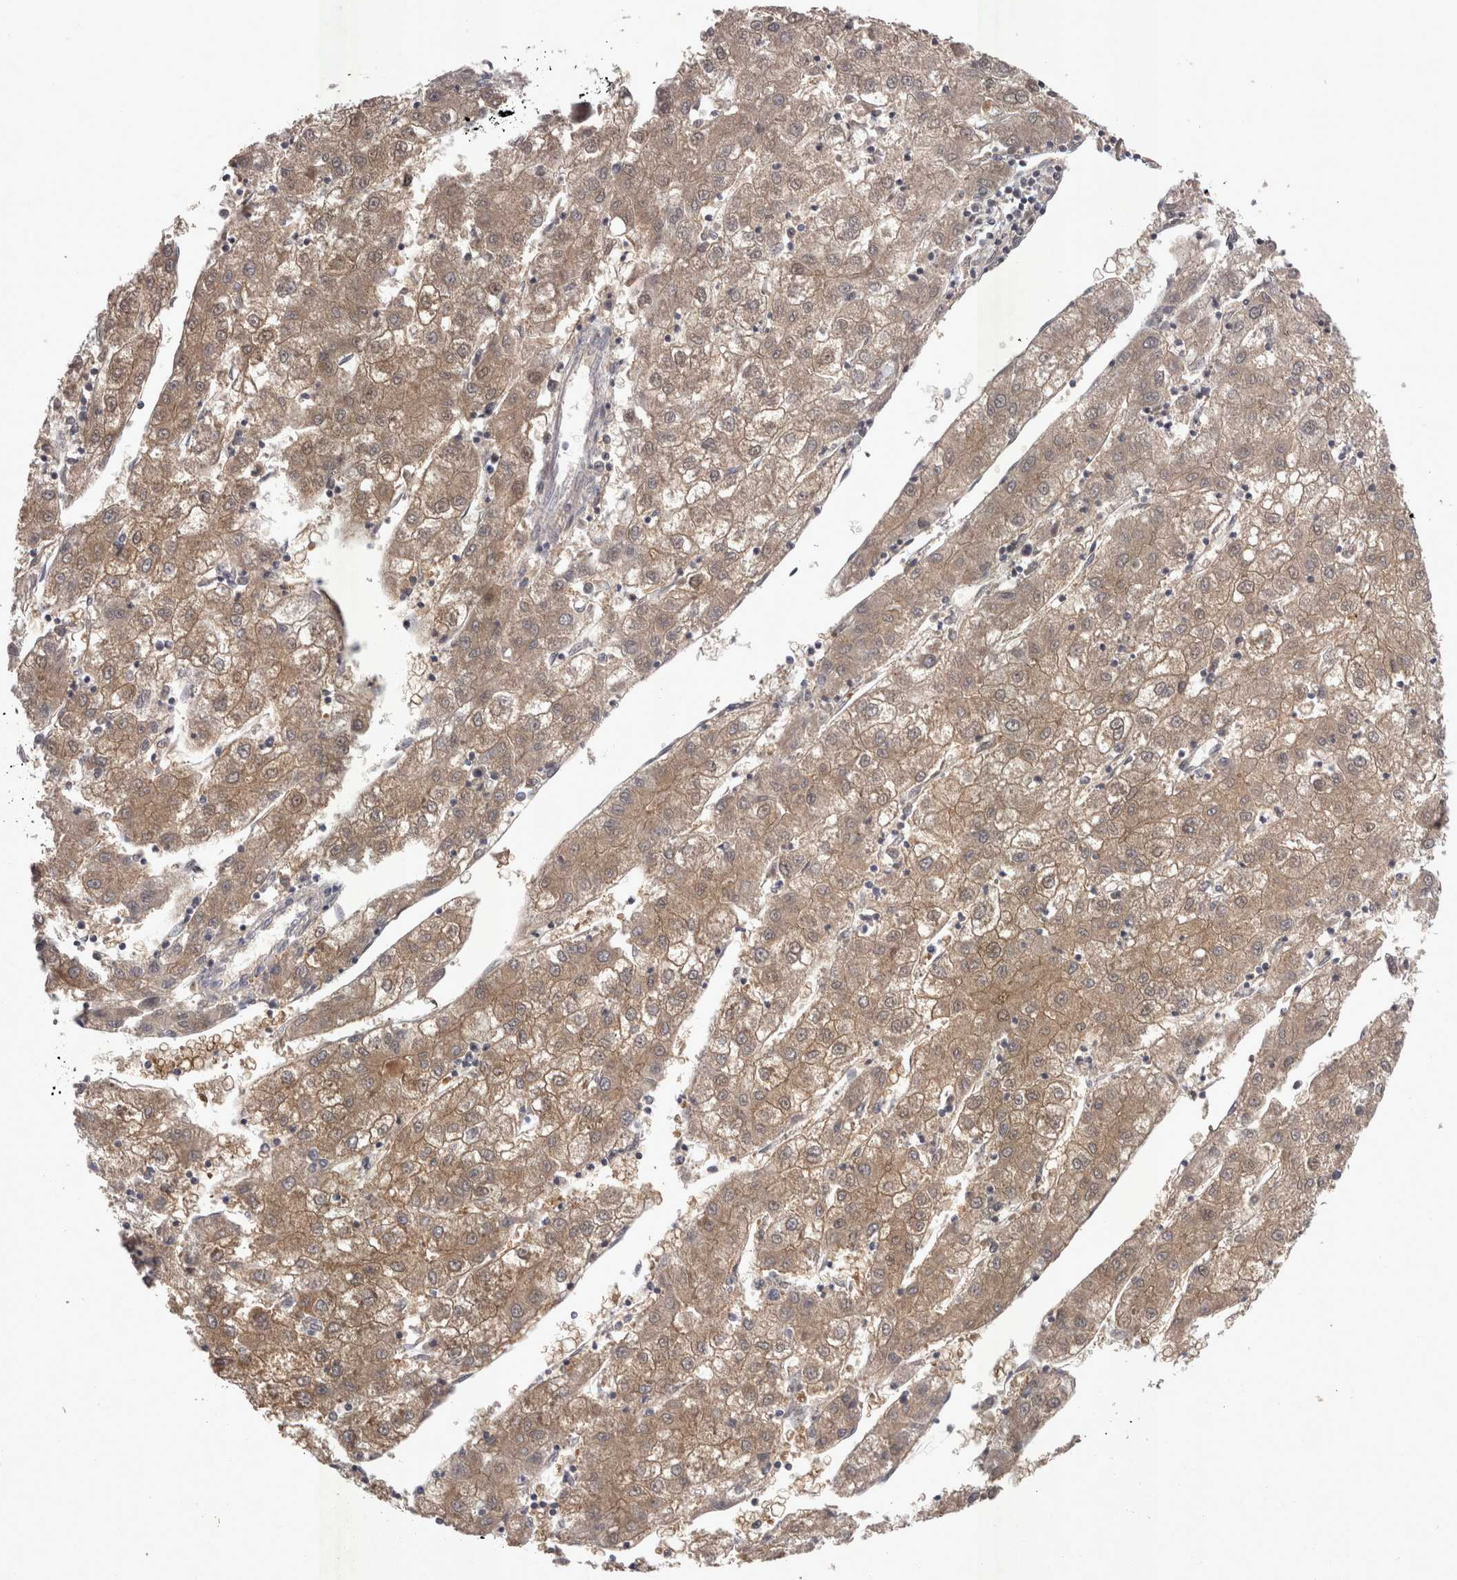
{"staining": {"intensity": "moderate", "quantity": ">75%", "location": "cytoplasmic/membranous"}, "tissue": "liver cancer", "cell_type": "Tumor cells", "image_type": "cancer", "snomed": [{"axis": "morphology", "description": "Carcinoma, Hepatocellular, NOS"}, {"axis": "topography", "description": "Liver"}], "caption": "The micrograph reveals staining of hepatocellular carcinoma (liver), revealing moderate cytoplasmic/membranous protein positivity (brown color) within tumor cells.", "gene": "CTBS", "patient": {"sex": "male", "age": 72}}